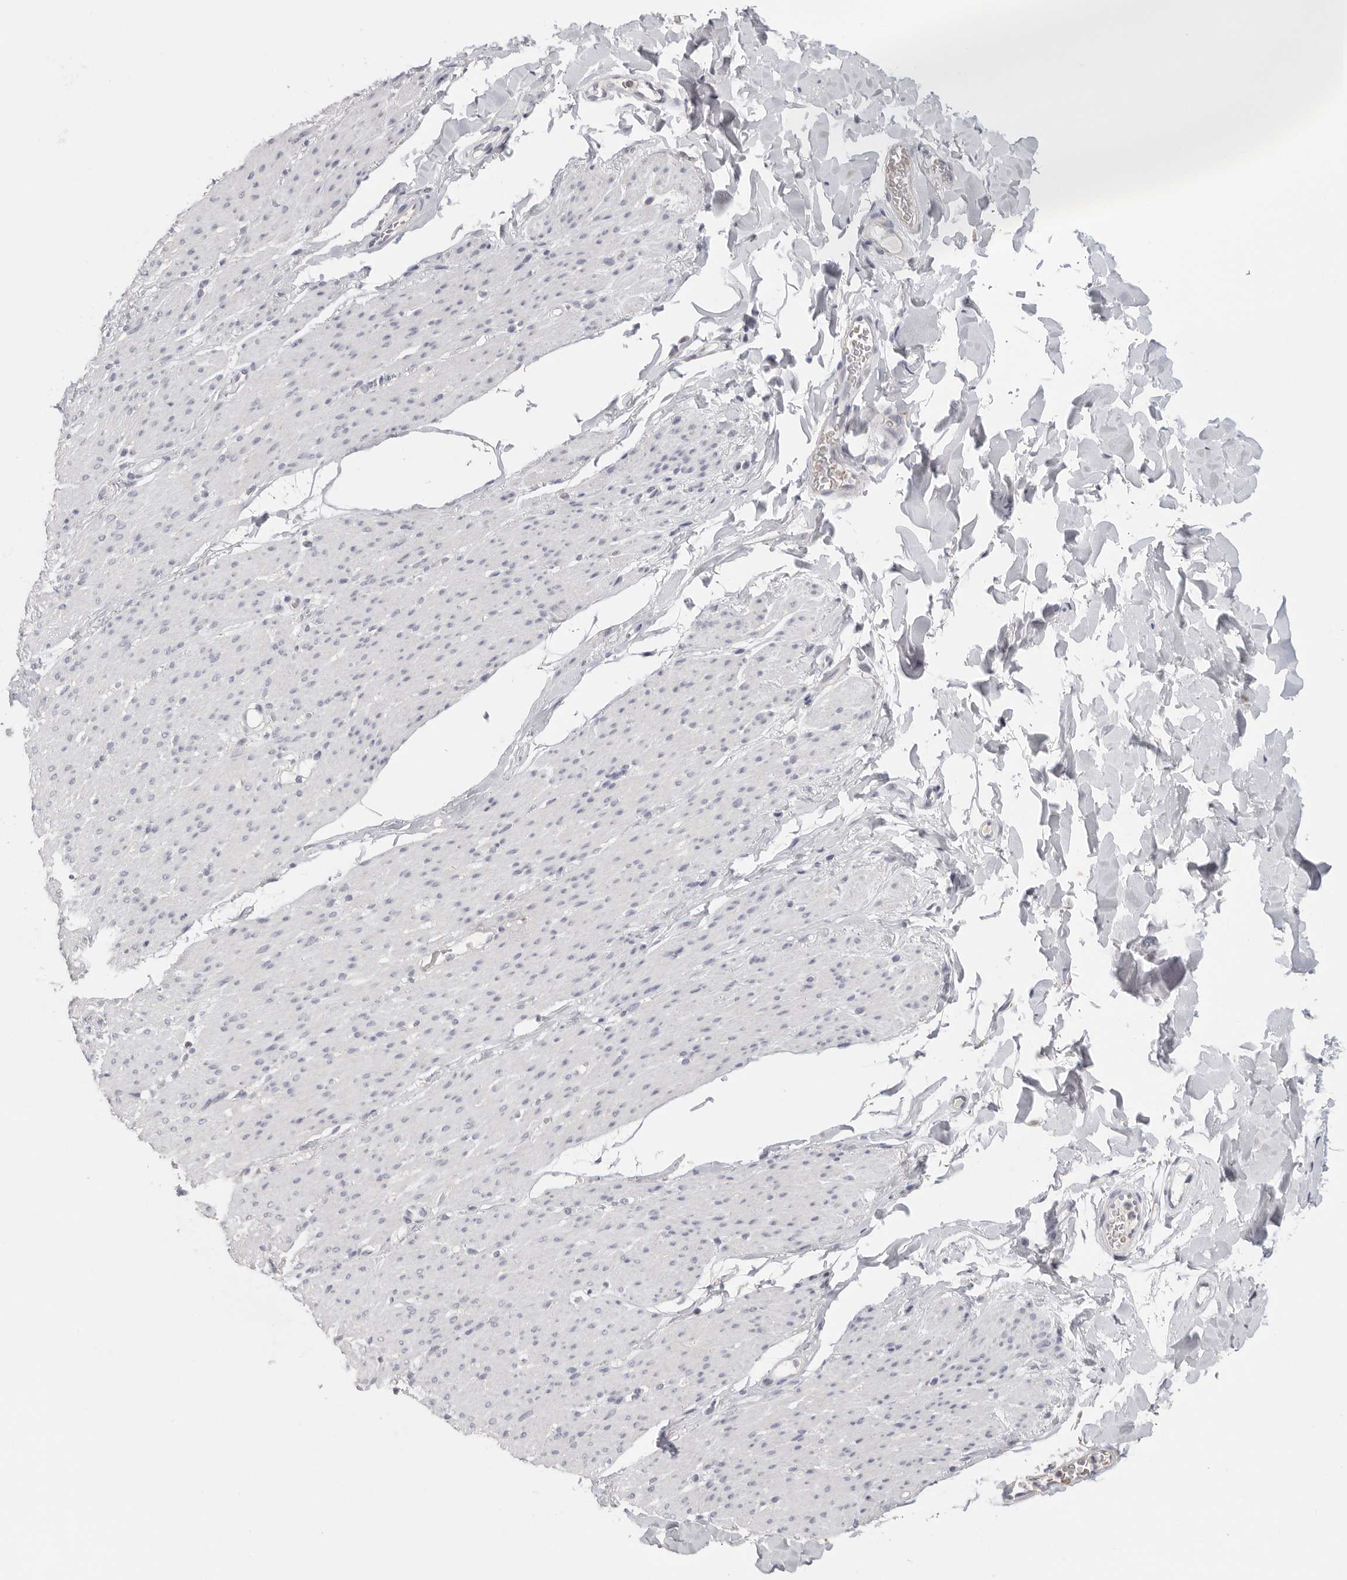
{"staining": {"intensity": "negative", "quantity": "none", "location": "none"}, "tissue": "smooth muscle", "cell_type": "Smooth muscle cells", "image_type": "normal", "snomed": [{"axis": "morphology", "description": "Normal tissue, NOS"}, {"axis": "topography", "description": "Colon"}, {"axis": "topography", "description": "Peripheral nerve tissue"}], "caption": "This micrograph is of benign smooth muscle stained with immunohistochemistry to label a protein in brown with the nuclei are counter-stained blue. There is no positivity in smooth muscle cells. (DAB (3,3'-diaminobenzidine) immunohistochemistry (IHC), high magnification).", "gene": "DNAJC11", "patient": {"sex": "female", "age": 61}}